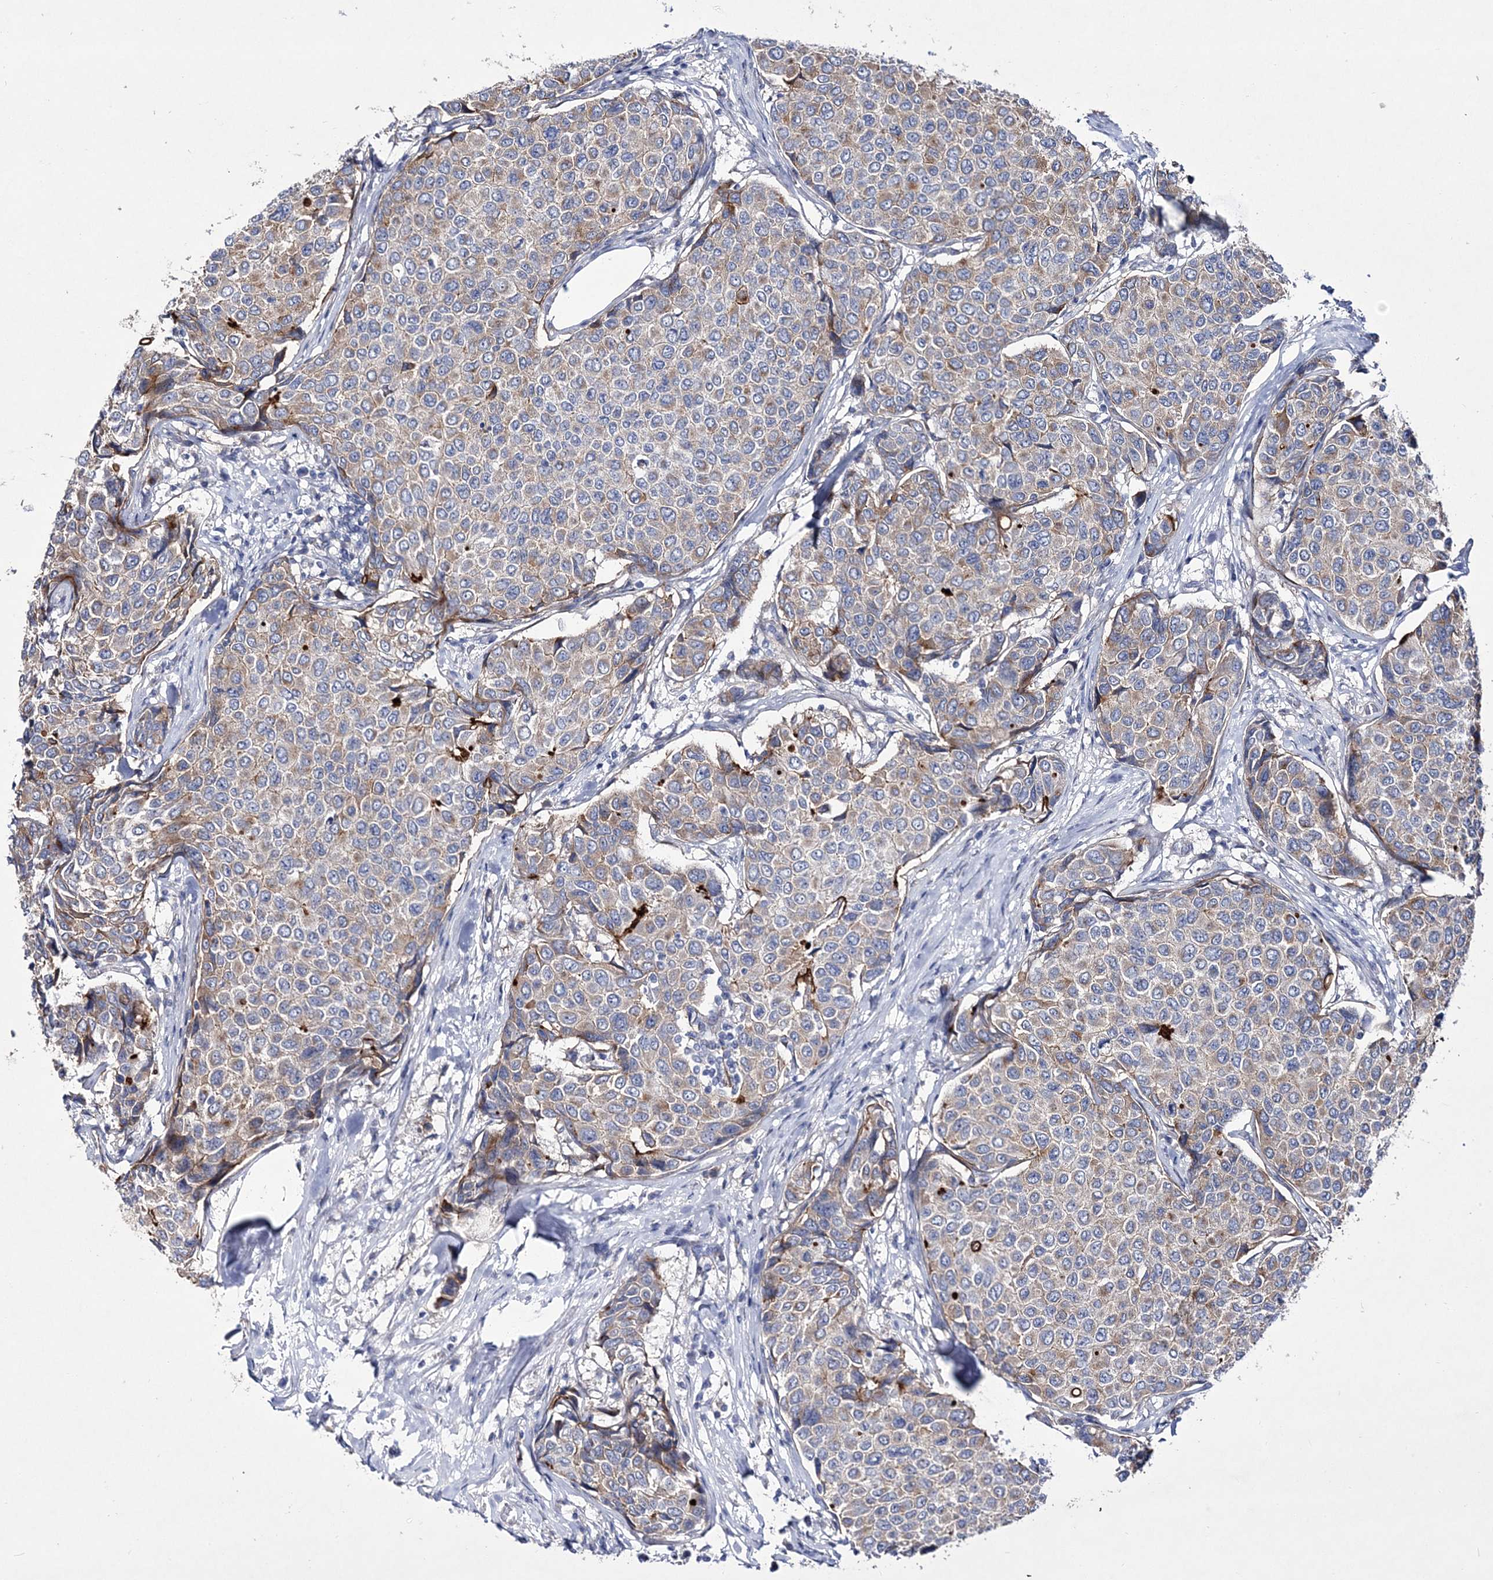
{"staining": {"intensity": "weak", "quantity": "25%-75%", "location": "cytoplasmic/membranous"}, "tissue": "breast cancer", "cell_type": "Tumor cells", "image_type": "cancer", "snomed": [{"axis": "morphology", "description": "Duct carcinoma"}, {"axis": "topography", "description": "Breast"}], "caption": "A histopathology image of invasive ductal carcinoma (breast) stained for a protein displays weak cytoplasmic/membranous brown staining in tumor cells. (DAB (3,3'-diaminobenzidine) IHC, brown staining for protein, blue staining for nuclei).", "gene": "ANO1", "patient": {"sex": "female", "age": 55}}